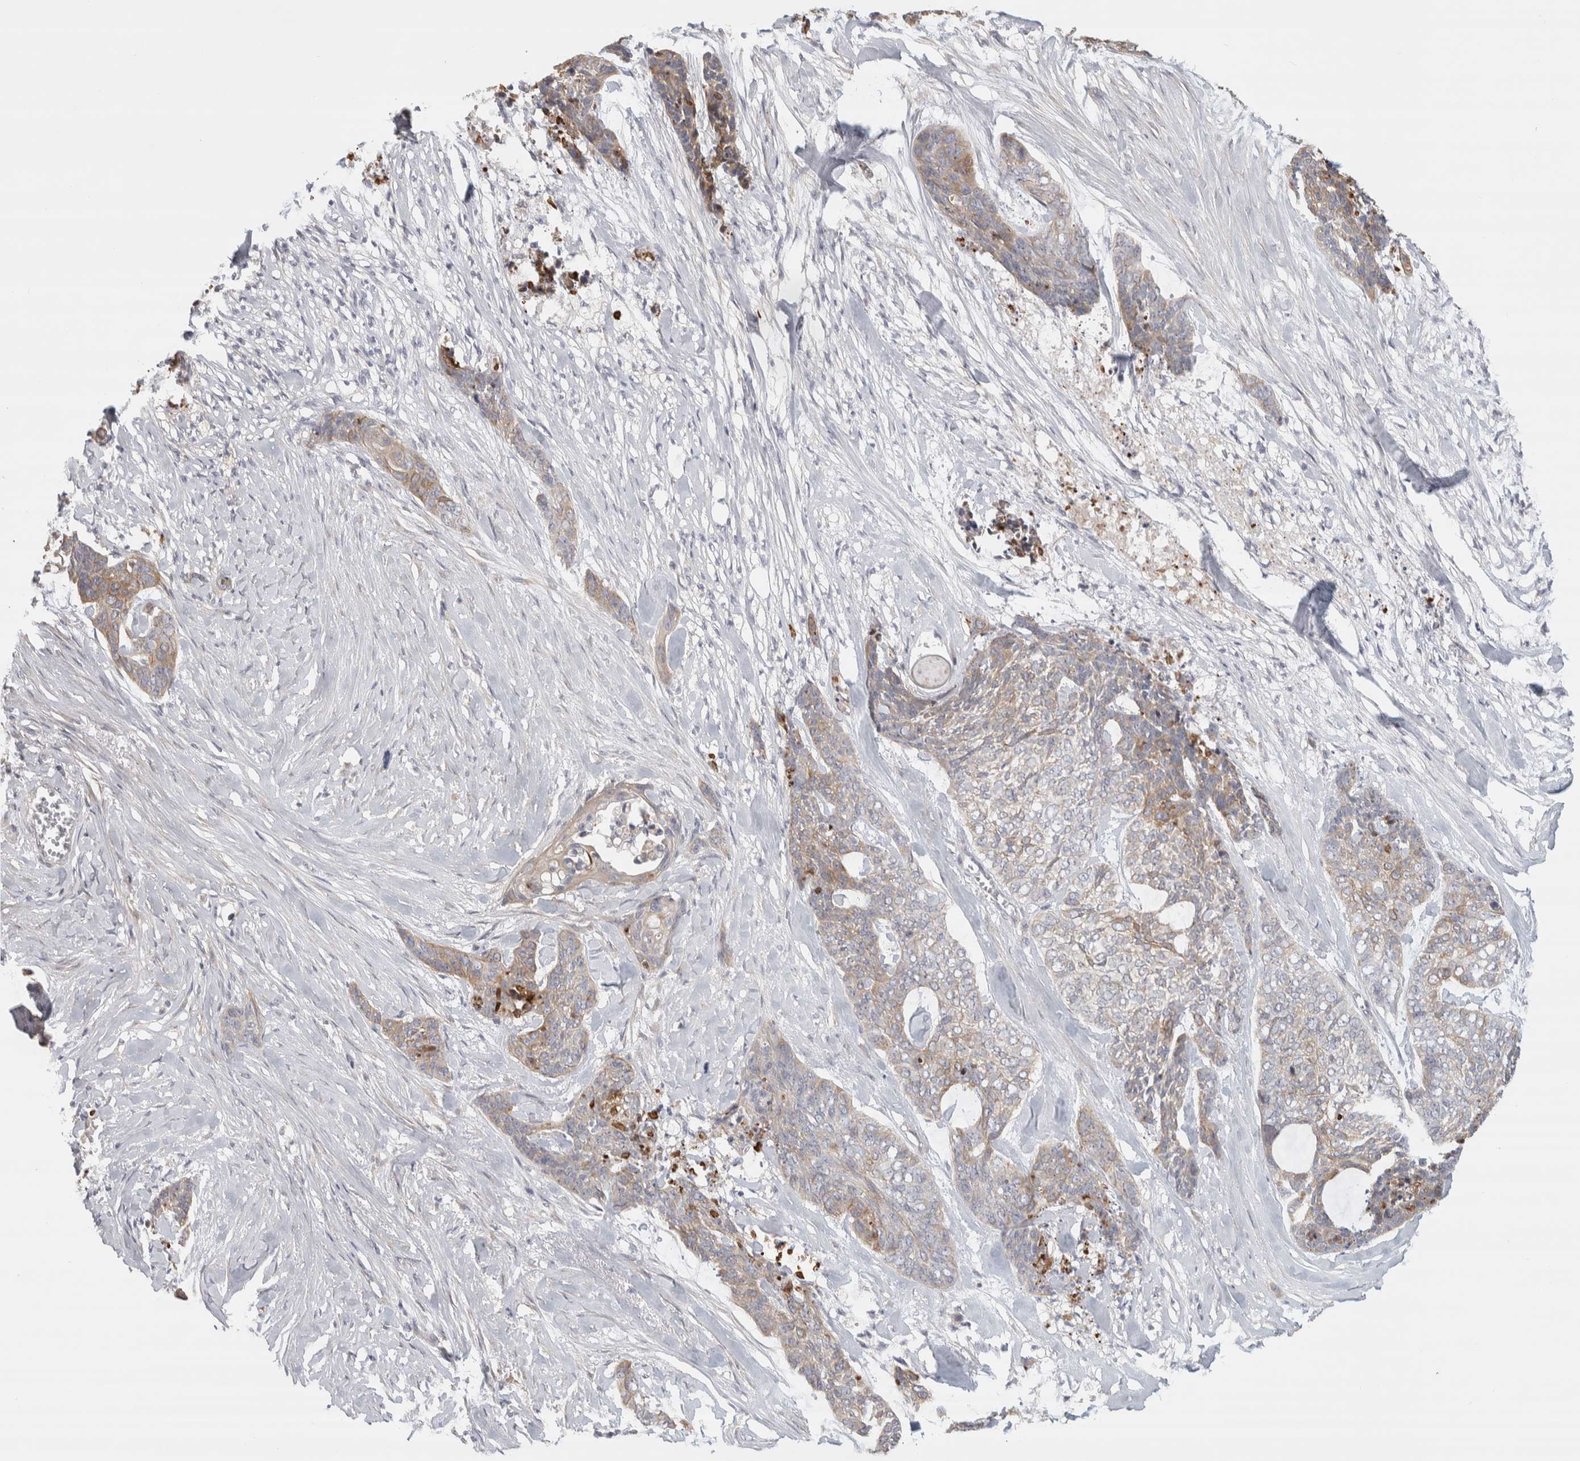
{"staining": {"intensity": "weak", "quantity": ">75%", "location": "cytoplasmic/membranous"}, "tissue": "skin cancer", "cell_type": "Tumor cells", "image_type": "cancer", "snomed": [{"axis": "morphology", "description": "Basal cell carcinoma"}, {"axis": "topography", "description": "Skin"}], "caption": "Immunohistochemistry (IHC) image of human skin cancer (basal cell carcinoma) stained for a protein (brown), which exhibits low levels of weak cytoplasmic/membranous staining in approximately >75% of tumor cells.", "gene": "DCXR", "patient": {"sex": "female", "age": 64}}